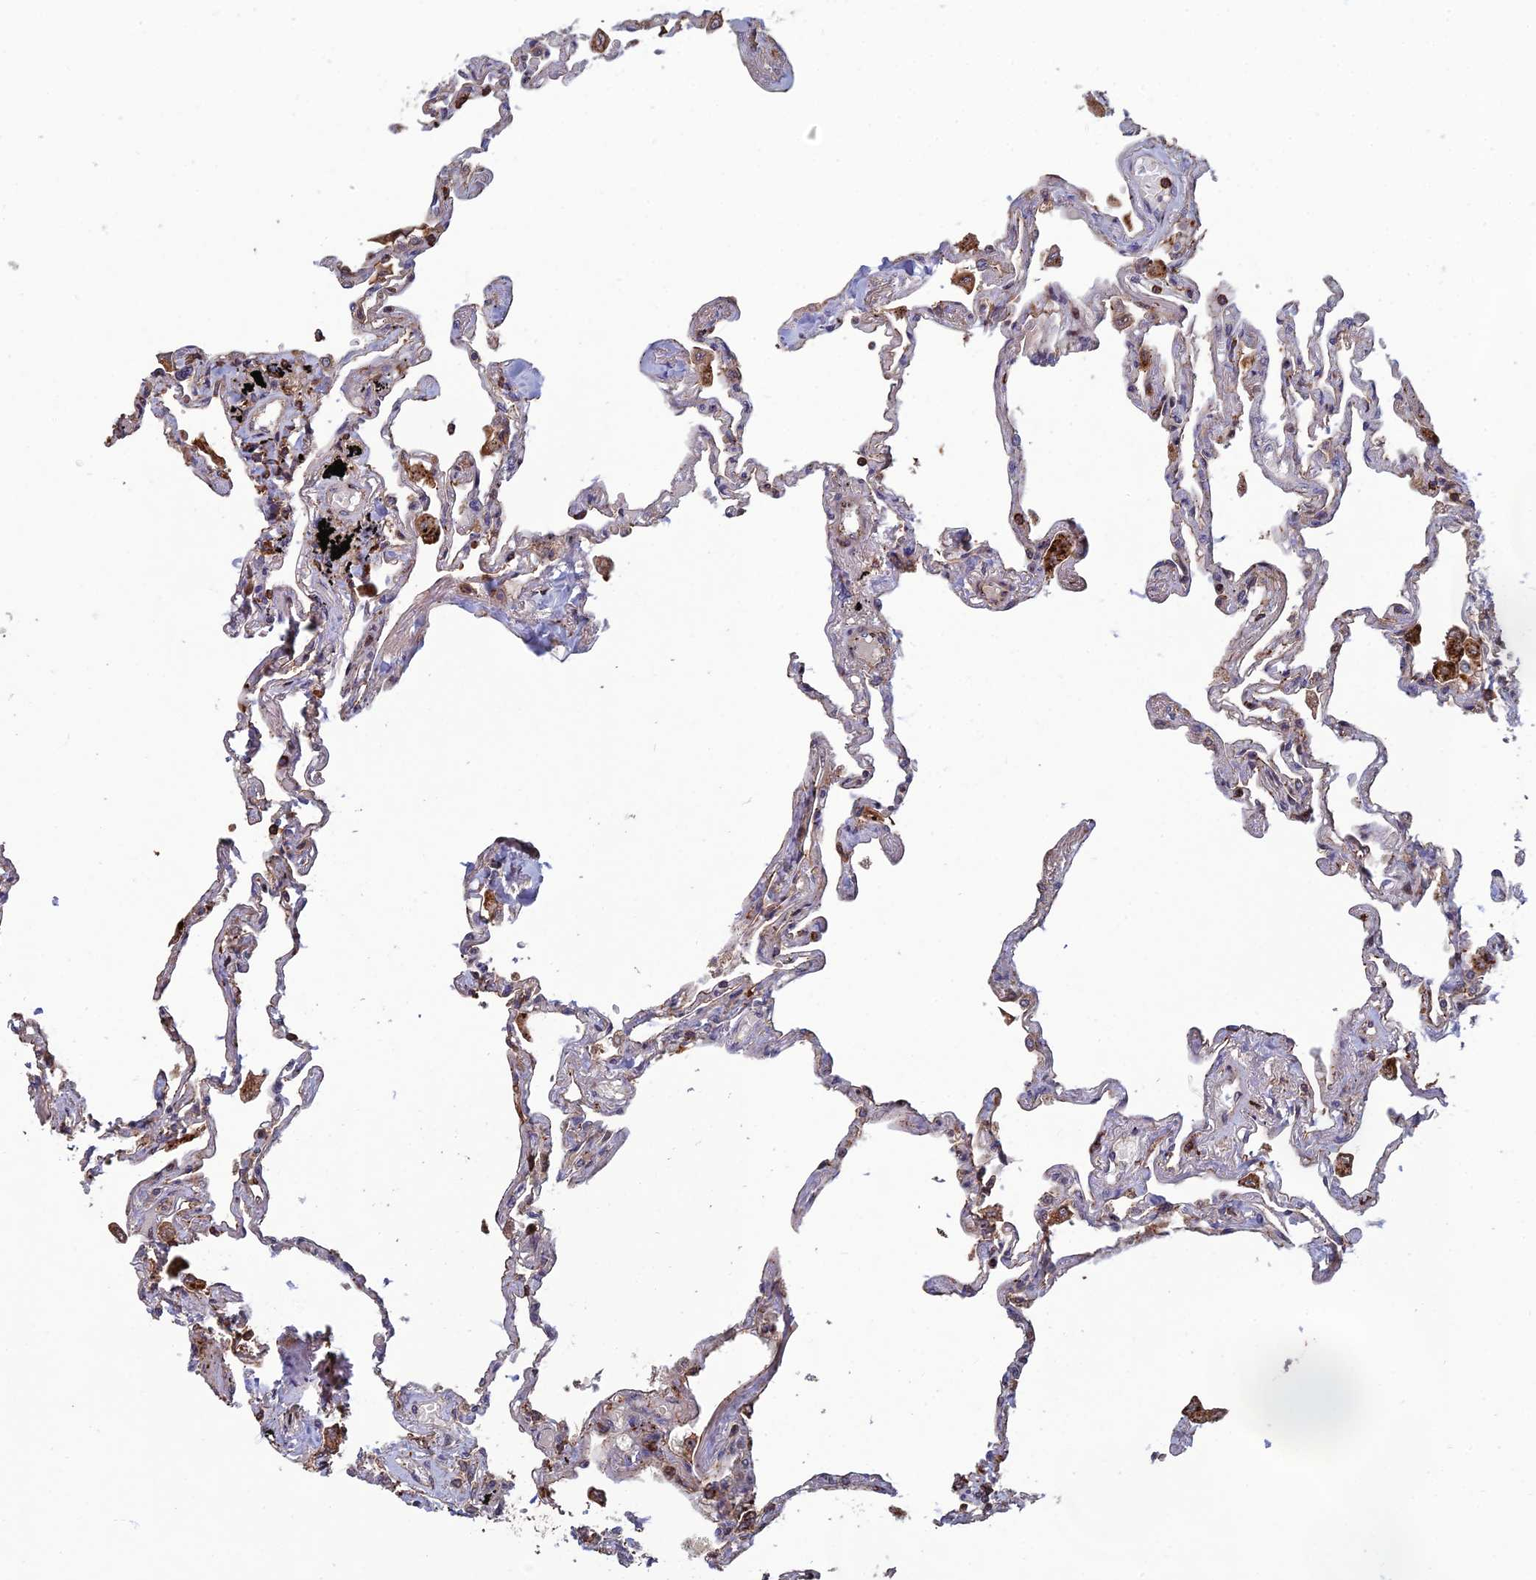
{"staining": {"intensity": "negative", "quantity": "none", "location": "none"}, "tissue": "lung", "cell_type": "Alveolar cells", "image_type": "normal", "snomed": [{"axis": "morphology", "description": "Normal tissue, NOS"}, {"axis": "topography", "description": "Lung"}], "caption": "This is a image of immunohistochemistry staining of benign lung, which shows no positivity in alveolar cells. (Stains: DAB (3,3'-diaminobenzidine) immunohistochemistry with hematoxylin counter stain, Microscopy: brightfield microscopy at high magnification).", "gene": "C15orf62", "patient": {"sex": "female", "age": 67}}